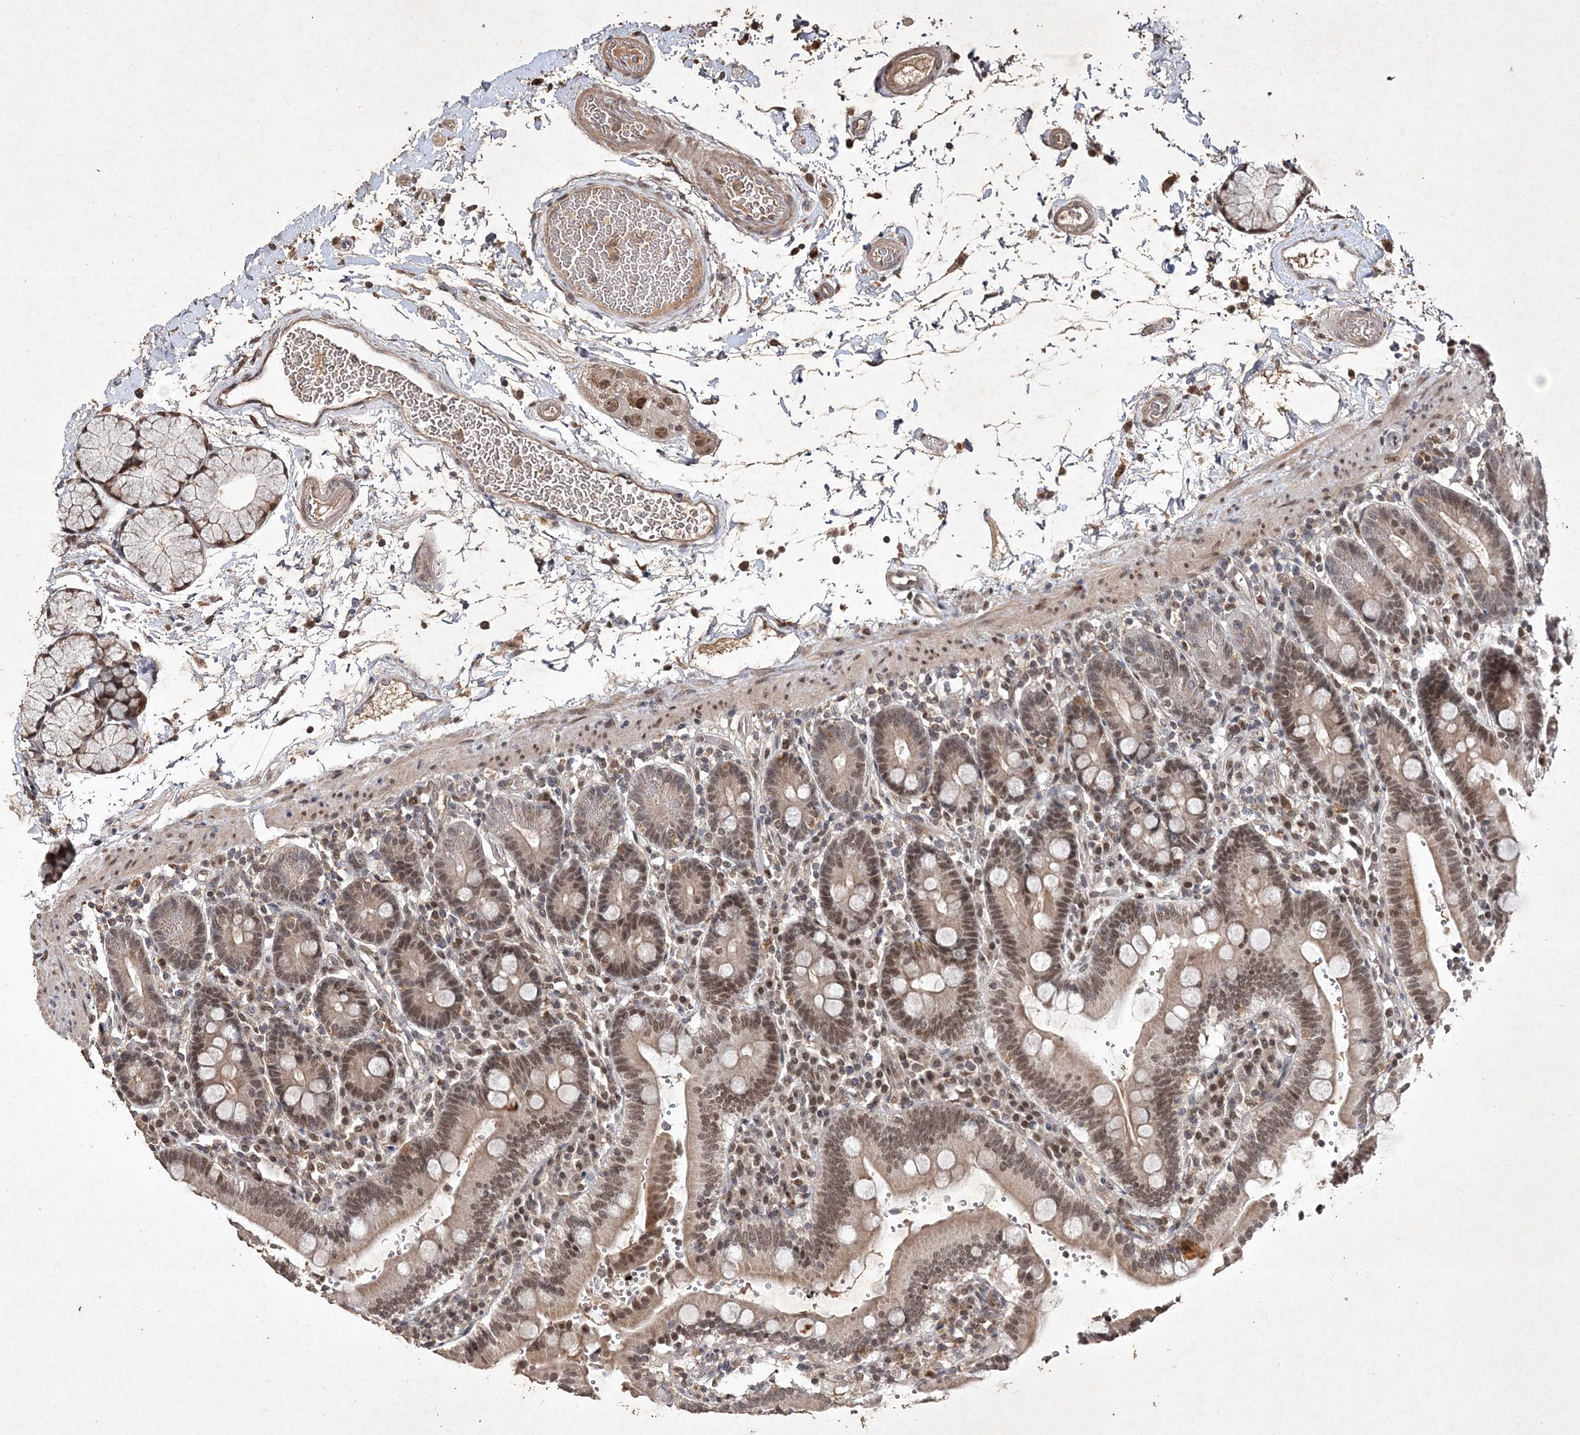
{"staining": {"intensity": "moderate", "quantity": ">75%", "location": "nuclear"}, "tissue": "duodenum", "cell_type": "Glandular cells", "image_type": "normal", "snomed": [{"axis": "morphology", "description": "Normal tissue, NOS"}, {"axis": "topography", "description": "Small intestine, NOS"}], "caption": "About >75% of glandular cells in normal duodenum exhibit moderate nuclear protein expression as visualized by brown immunohistochemical staining.", "gene": "C3orf38", "patient": {"sex": "female", "age": 71}}